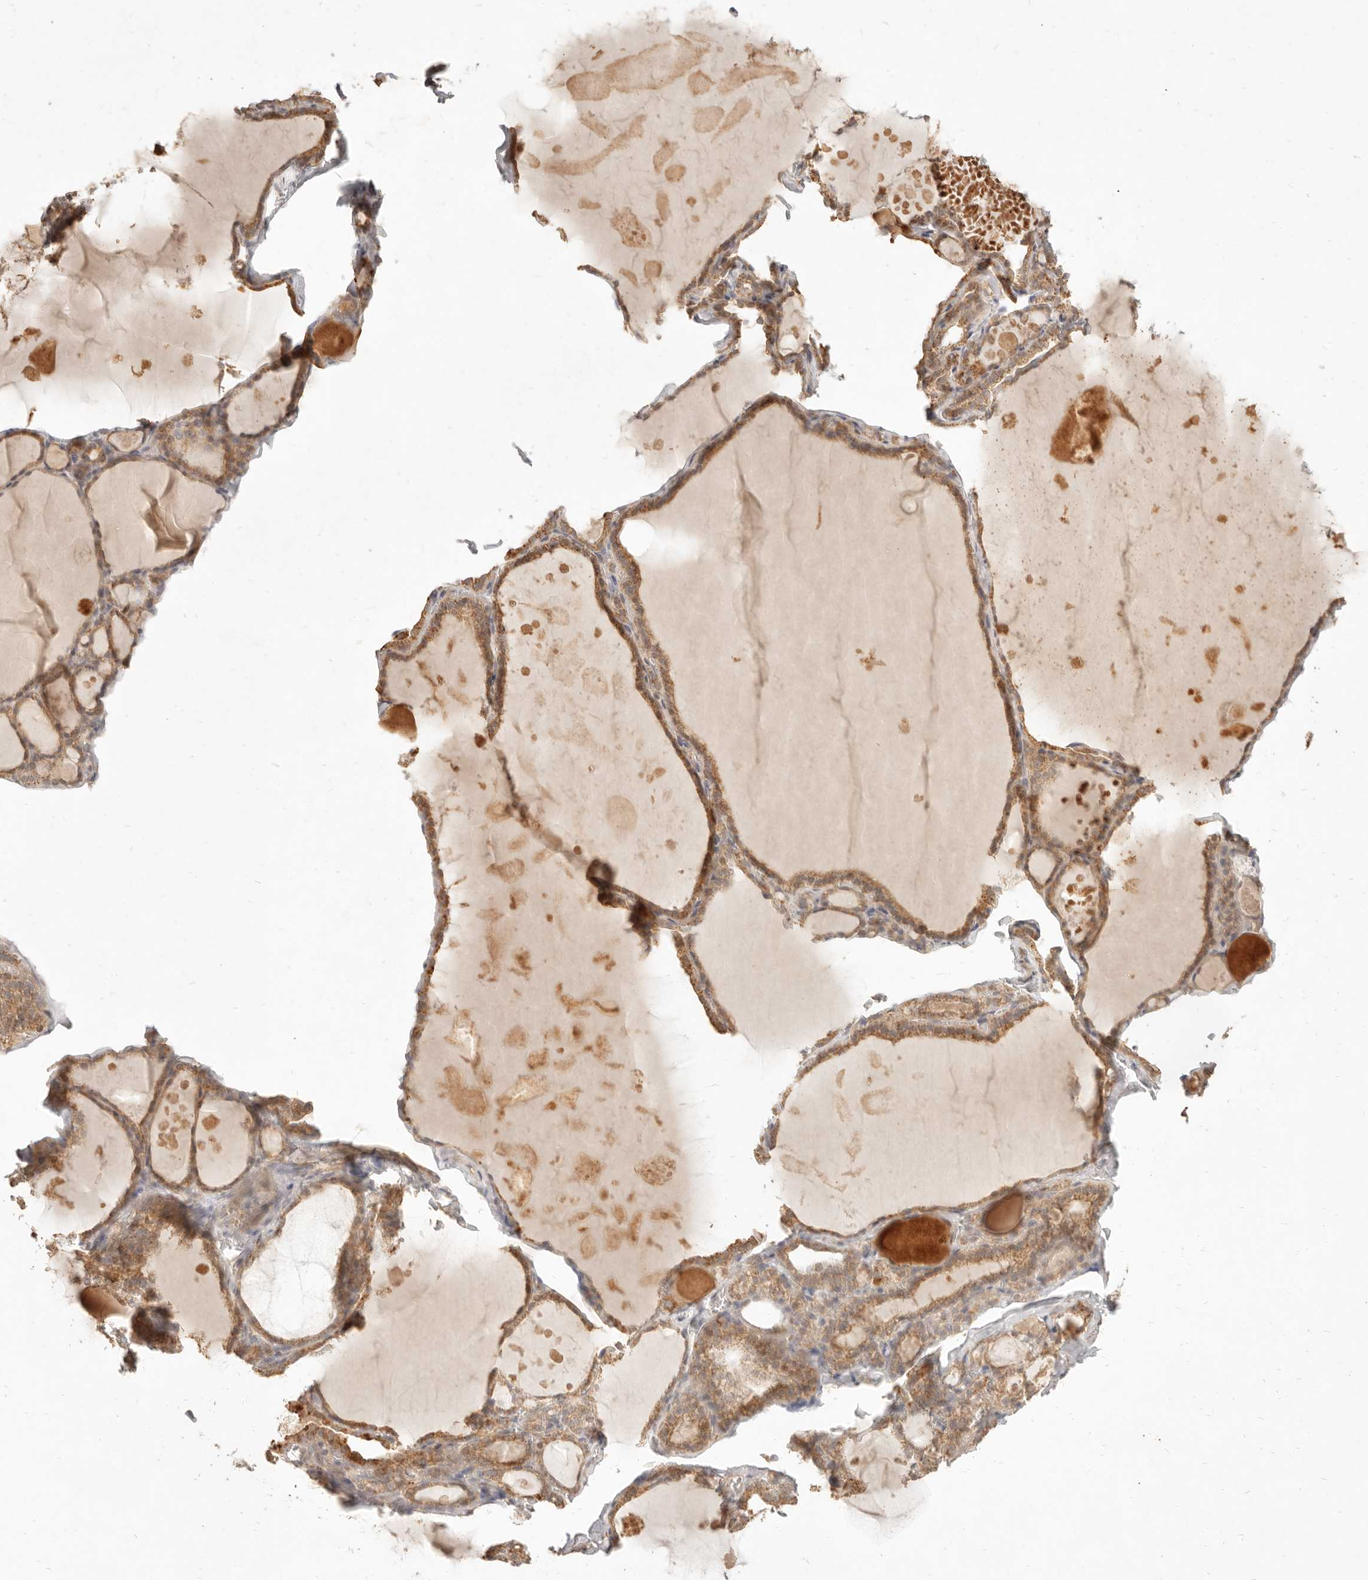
{"staining": {"intensity": "moderate", "quantity": ">75%", "location": "cytoplasmic/membranous"}, "tissue": "thyroid gland", "cell_type": "Glandular cells", "image_type": "normal", "snomed": [{"axis": "morphology", "description": "Normal tissue, NOS"}, {"axis": "topography", "description": "Thyroid gland"}], "caption": "Immunohistochemical staining of benign thyroid gland displays >75% levels of moderate cytoplasmic/membranous protein expression in about >75% of glandular cells. The protein of interest is shown in brown color, while the nuclei are stained blue.", "gene": "CPLANE2", "patient": {"sex": "male", "age": 56}}